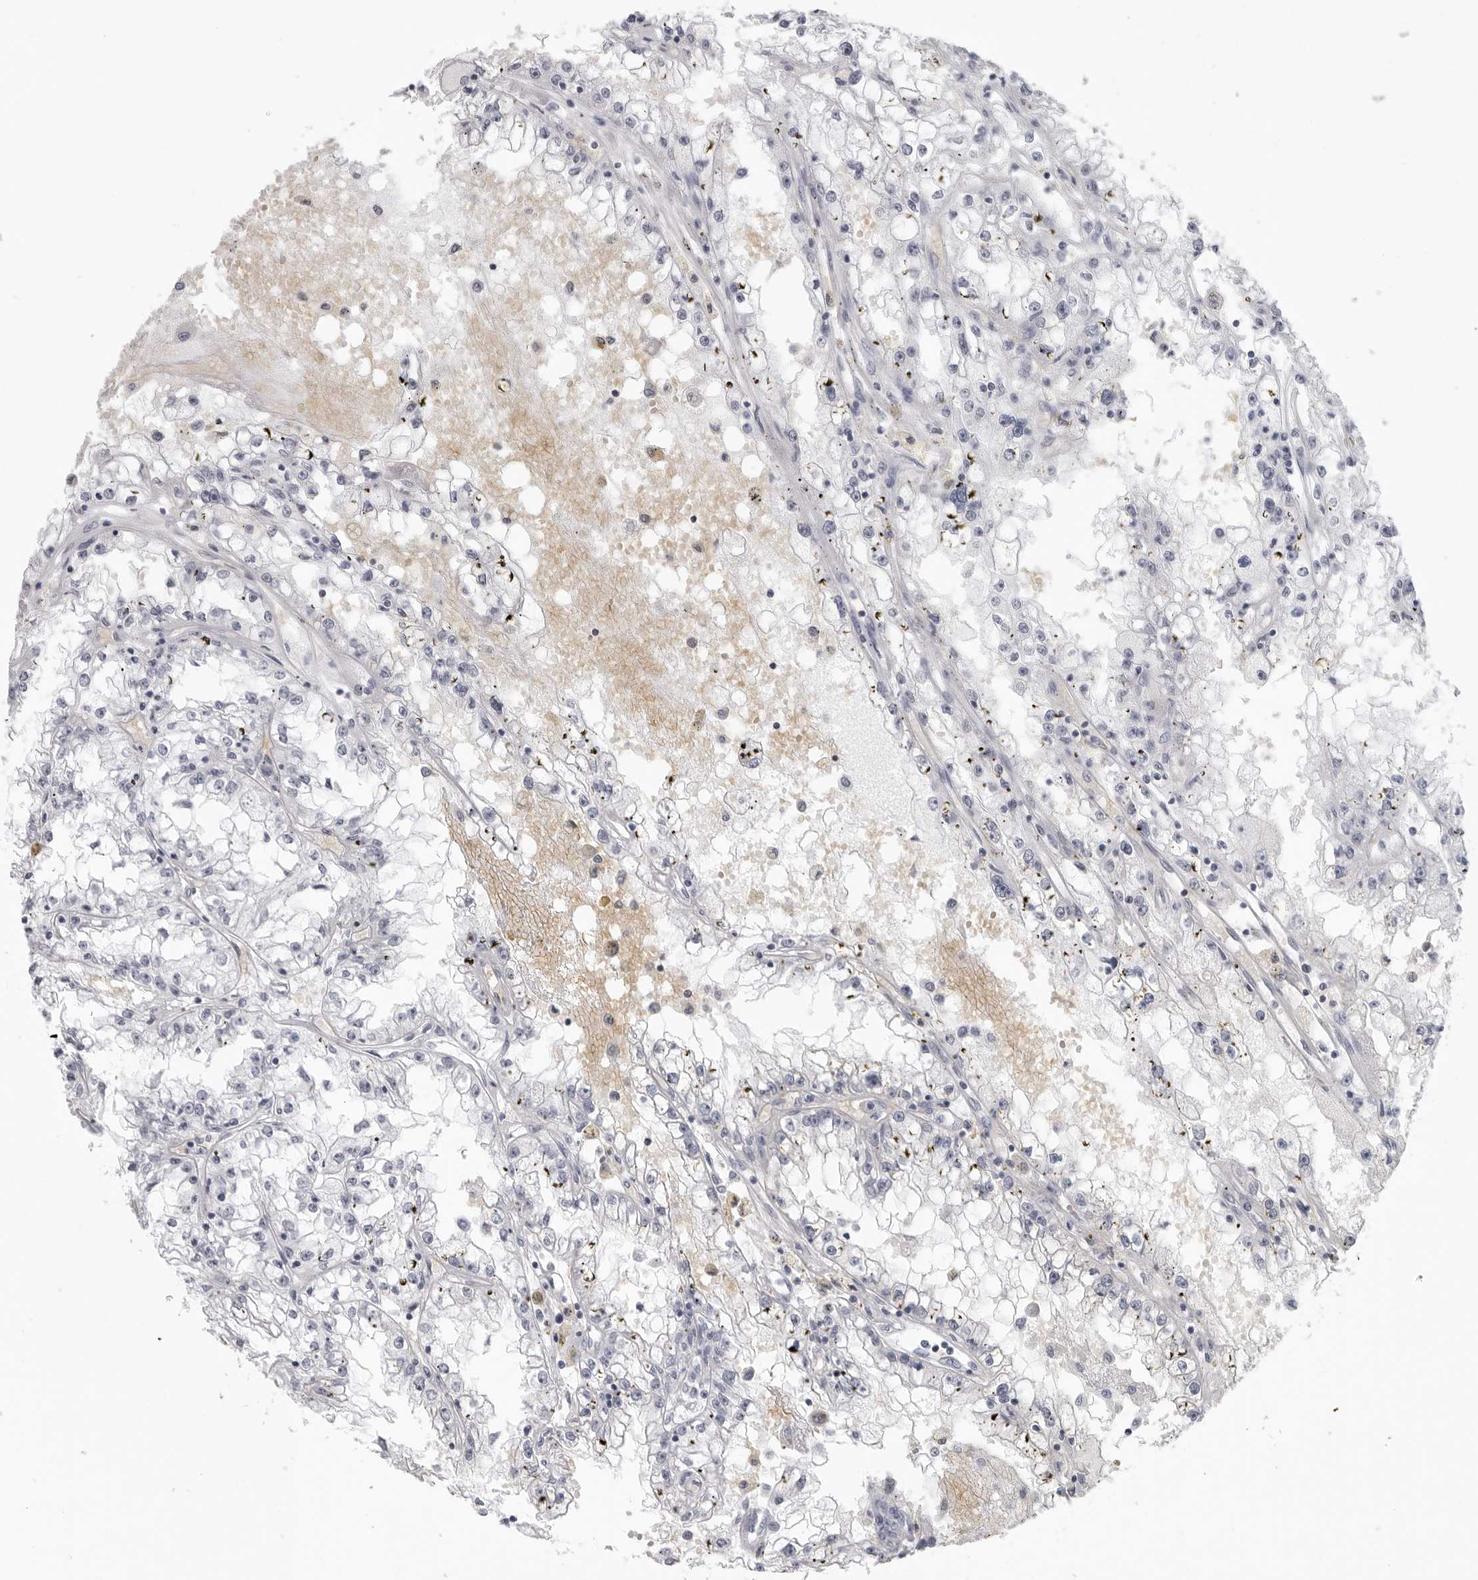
{"staining": {"intensity": "negative", "quantity": "none", "location": "none"}, "tissue": "renal cancer", "cell_type": "Tumor cells", "image_type": "cancer", "snomed": [{"axis": "morphology", "description": "Adenocarcinoma, NOS"}, {"axis": "topography", "description": "Kidney"}], "caption": "Photomicrograph shows no significant protein staining in tumor cells of renal cancer (adenocarcinoma). Nuclei are stained in blue.", "gene": "EPB41", "patient": {"sex": "male", "age": 56}}